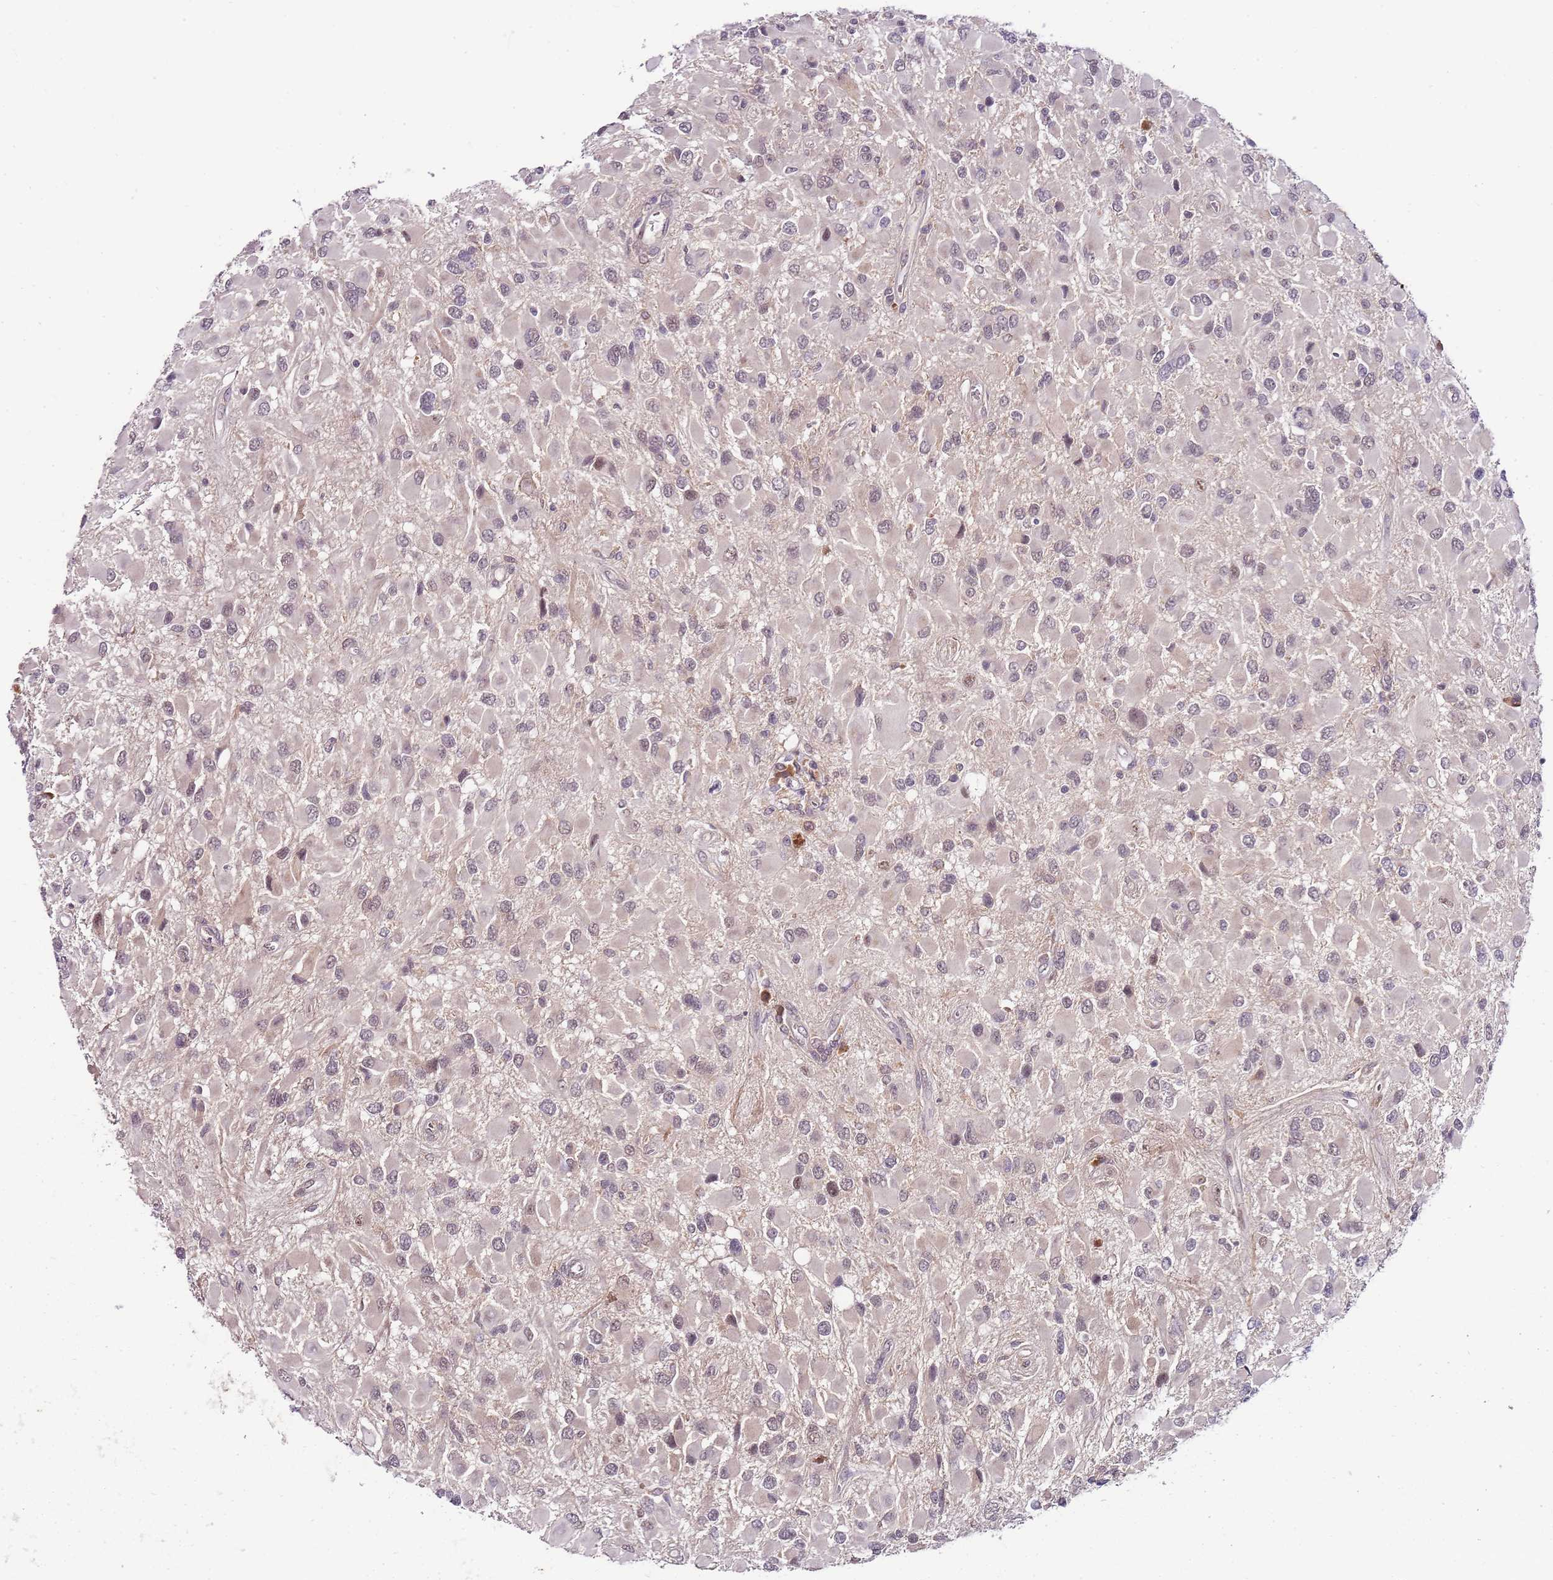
{"staining": {"intensity": "weak", "quantity": "<25%", "location": "nuclear"}, "tissue": "glioma", "cell_type": "Tumor cells", "image_type": "cancer", "snomed": [{"axis": "morphology", "description": "Glioma, malignant, High grade"}, {"axis": "topography", "description": "Brain"}], "caption": "A histopathology image of malignant high-grade glioma stained for a protein reveals no brown staining in tumor cells. (Stains: DAB immunohistochemistry with hematoxylin counter stain, Microscopy: brightfield microscopy at high magnification).", "gene": "FBXL22", "patient": {"sex": "male", "age": 53}}